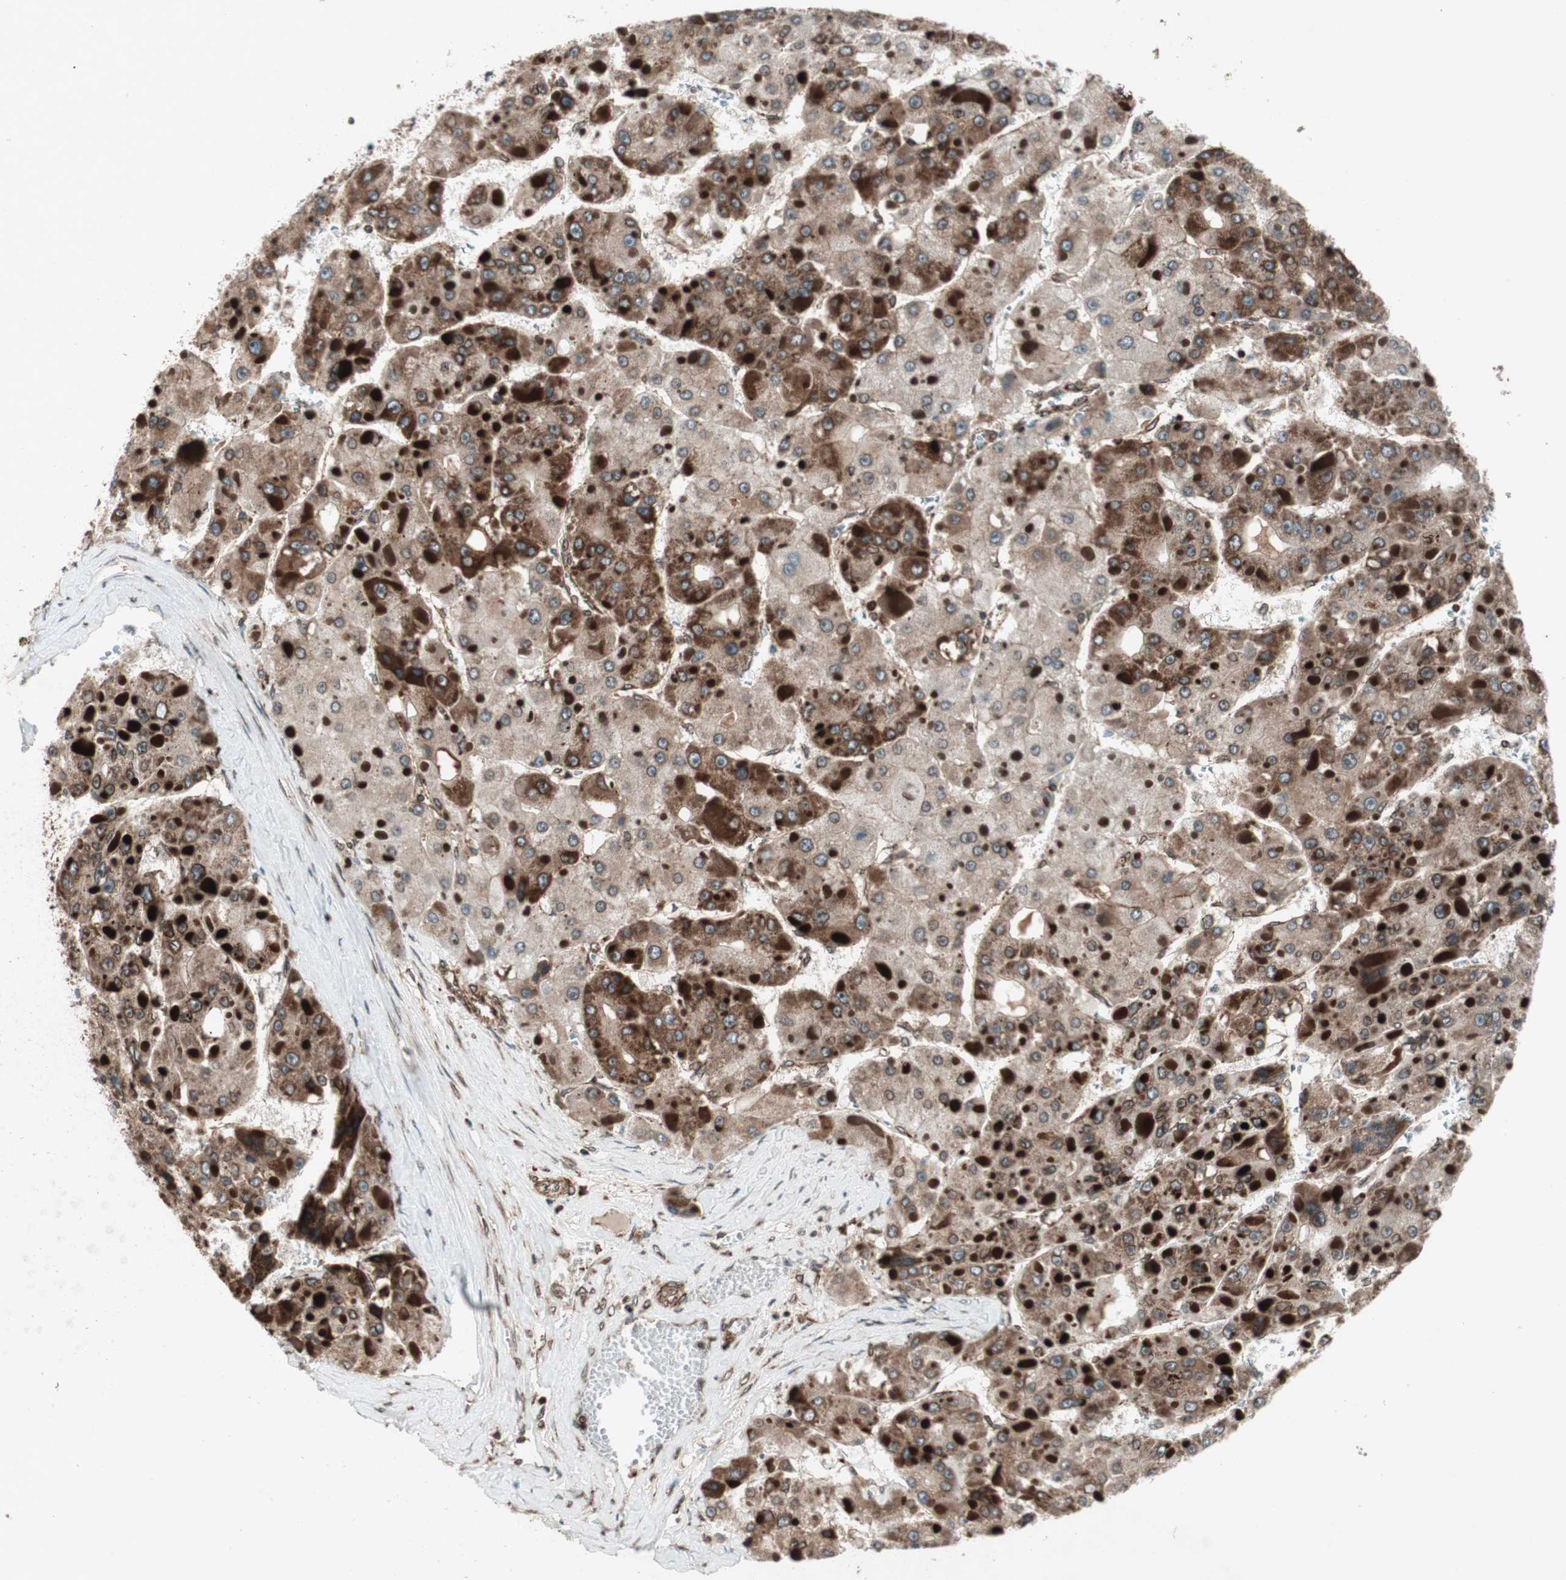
{"staining": {"intensity": "strong", "quantity": ">75%", "location": "cytoplasmic/membranous,nuclear"}, "tissue": "liver cancer", "cell_type": "Tumor cells", "image_type": "cancer", "snomed": [{"axis": "morphology", "description": "Carcinoma, Hepatocellular, NOS"}, {"axis": "topography", "description": "Liver"}], "caption": "Human hepatocellular carcinoma (liver) stained with a protein marker demonstrates strong staining in tumor cells.", "gene": "NUP62", "patient": {"sex": "female", "age": 73}}